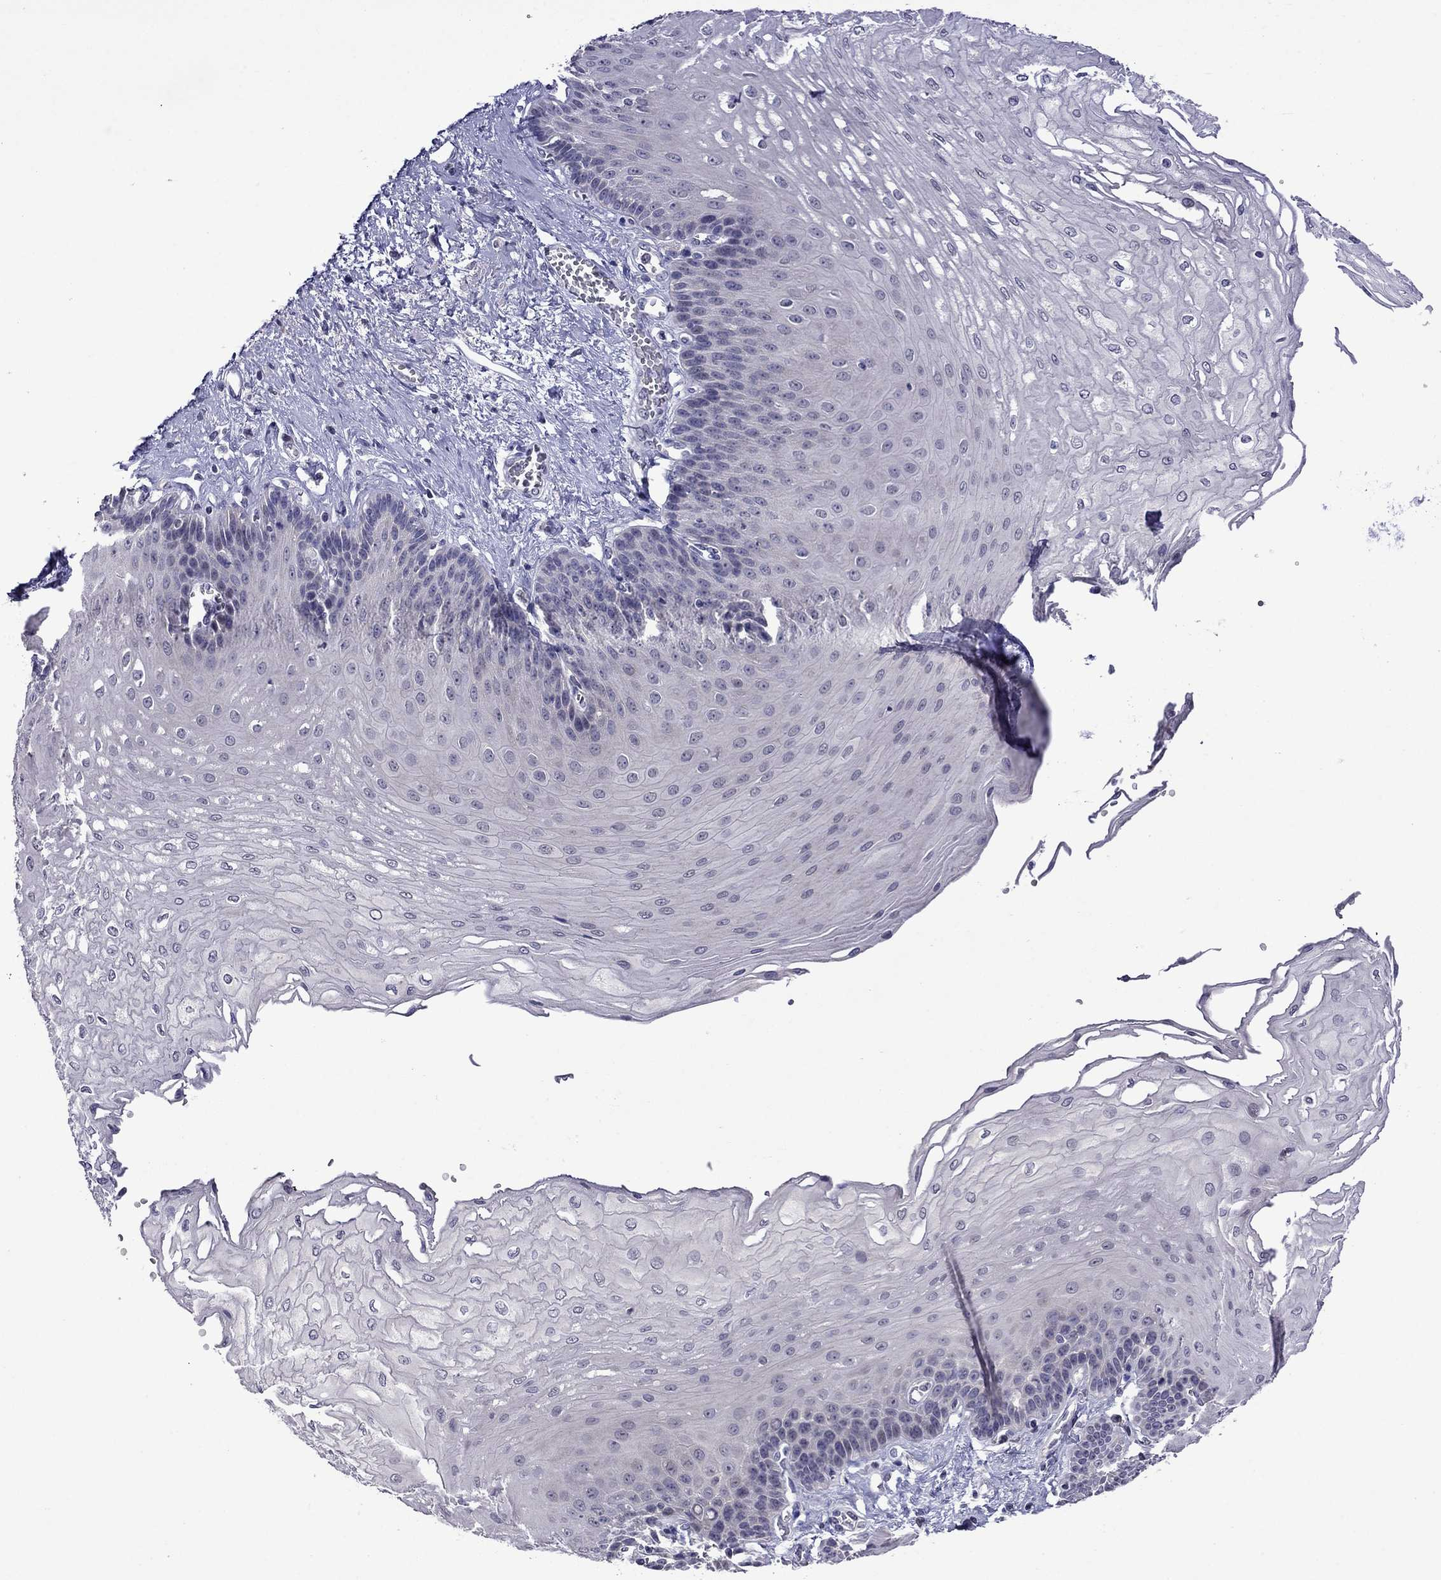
{"staining": {"intensity": "negative", "quantity": "none", "location": "none"}, "tissue": "esophagus", "cell_type": "Squamous epithelial cells", "image_type": "normal", "snomed": [{"axis": "morphology", "description": "Normal tissue, NOS"}, {"axis": "topography", "description": "Esophagus"}], "caption": "Human esophagus stained for a protein using immunohistochemistry shows no positivity in squamous epithelial cells.", "gene": "STAR", "patient": {"sex": "female", "age": 62}}